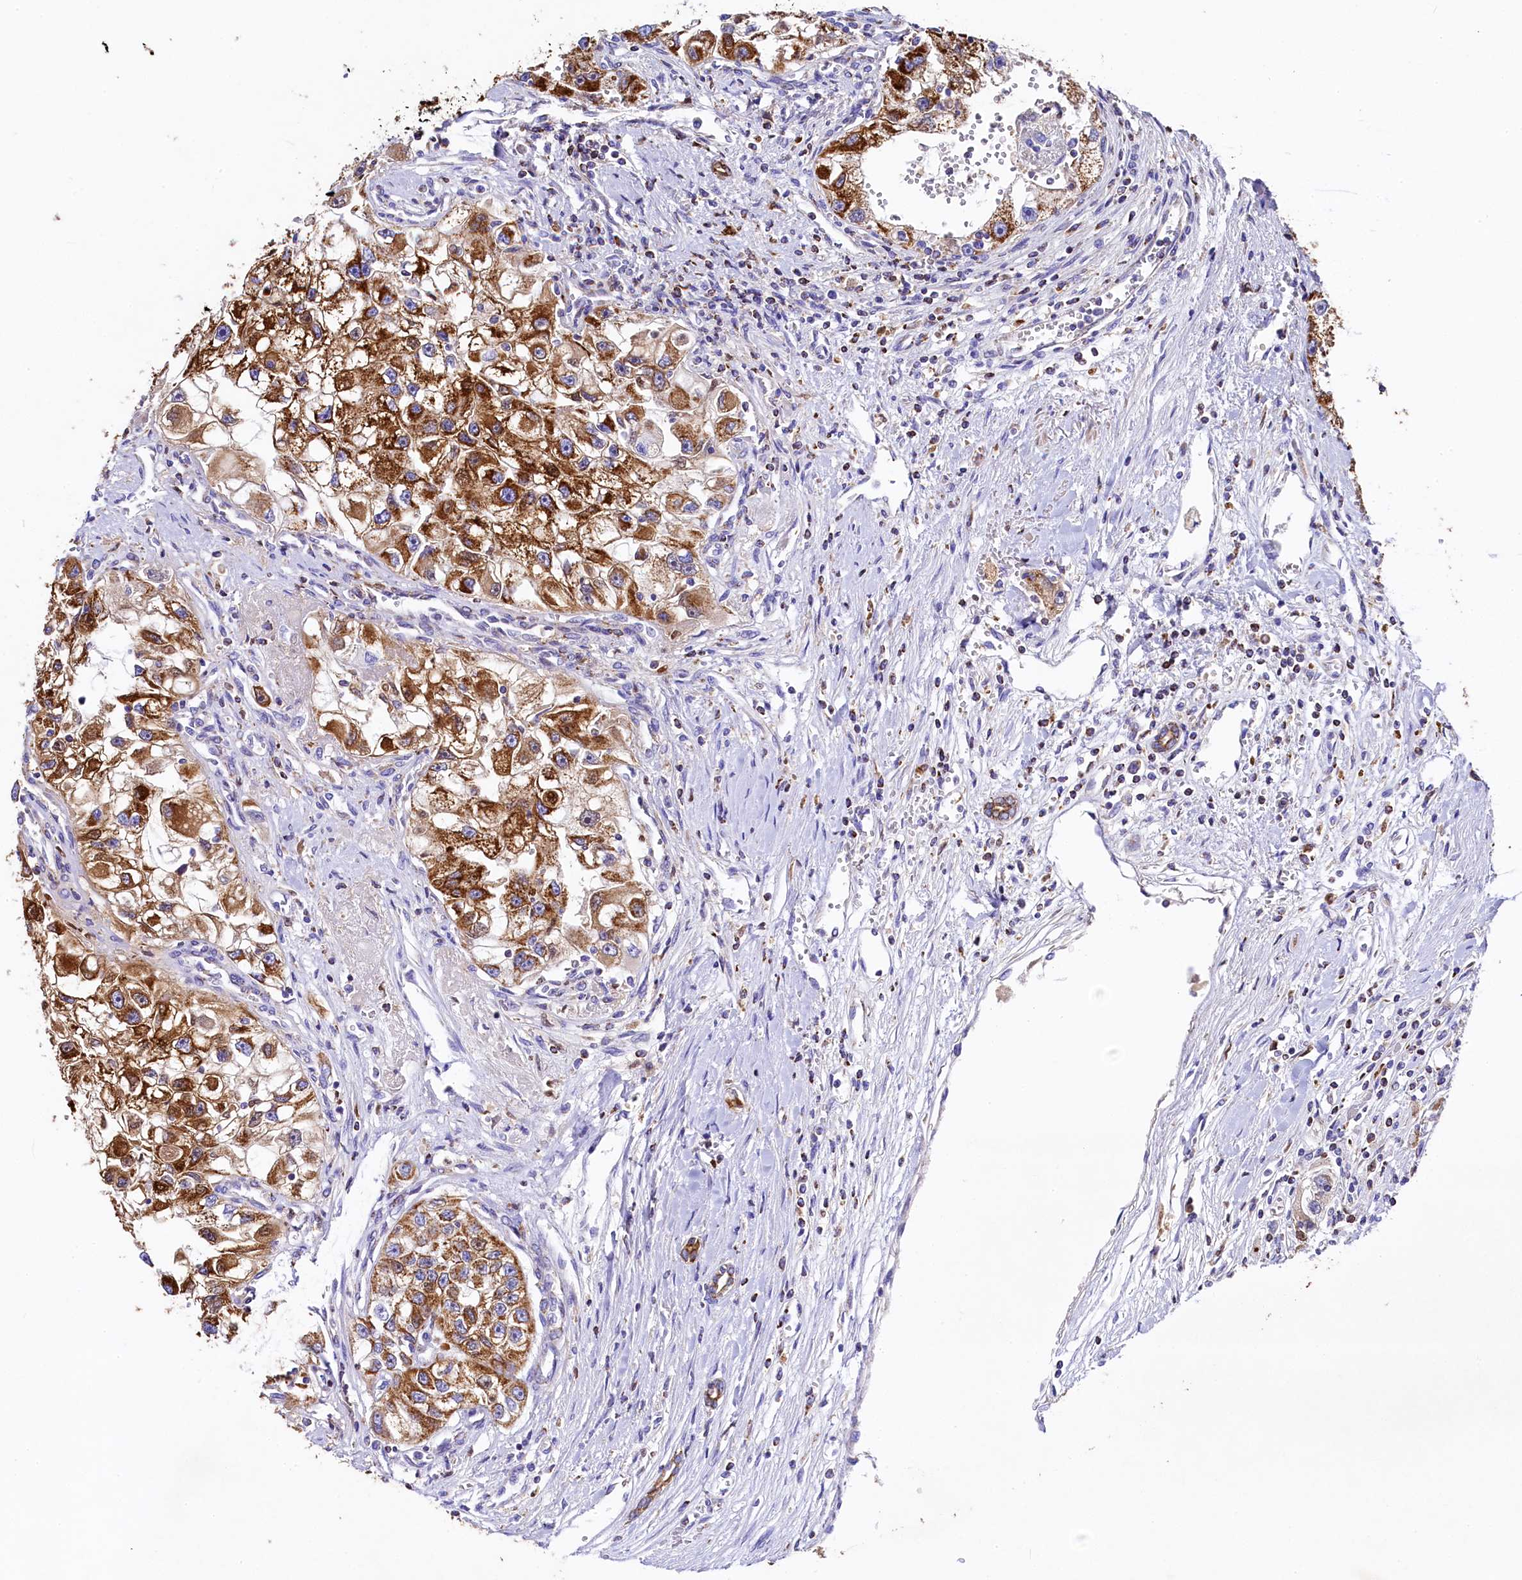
{"staining": {"intensity": "strong", "quantity": ">75%", "location": "cytoplasmic/membranous"}, "tissue": "renal cancer", "cell_type": "Tumor cells", "image_type": "cancer", "snomed": [{"axis": "morphology", "description": "Adenocarcinoma, NOS"}, {"axis": "topography", "description": "Kidney"}], "caption": "Immunohistochemistry (IHC) (DAB) staining of human renal cancer reveals strong cytoplasmic/membranous protein staining in about >75% of tumor cells.", "gene": "CLYBL", "patient": {"sex": "male", "age": 63}}